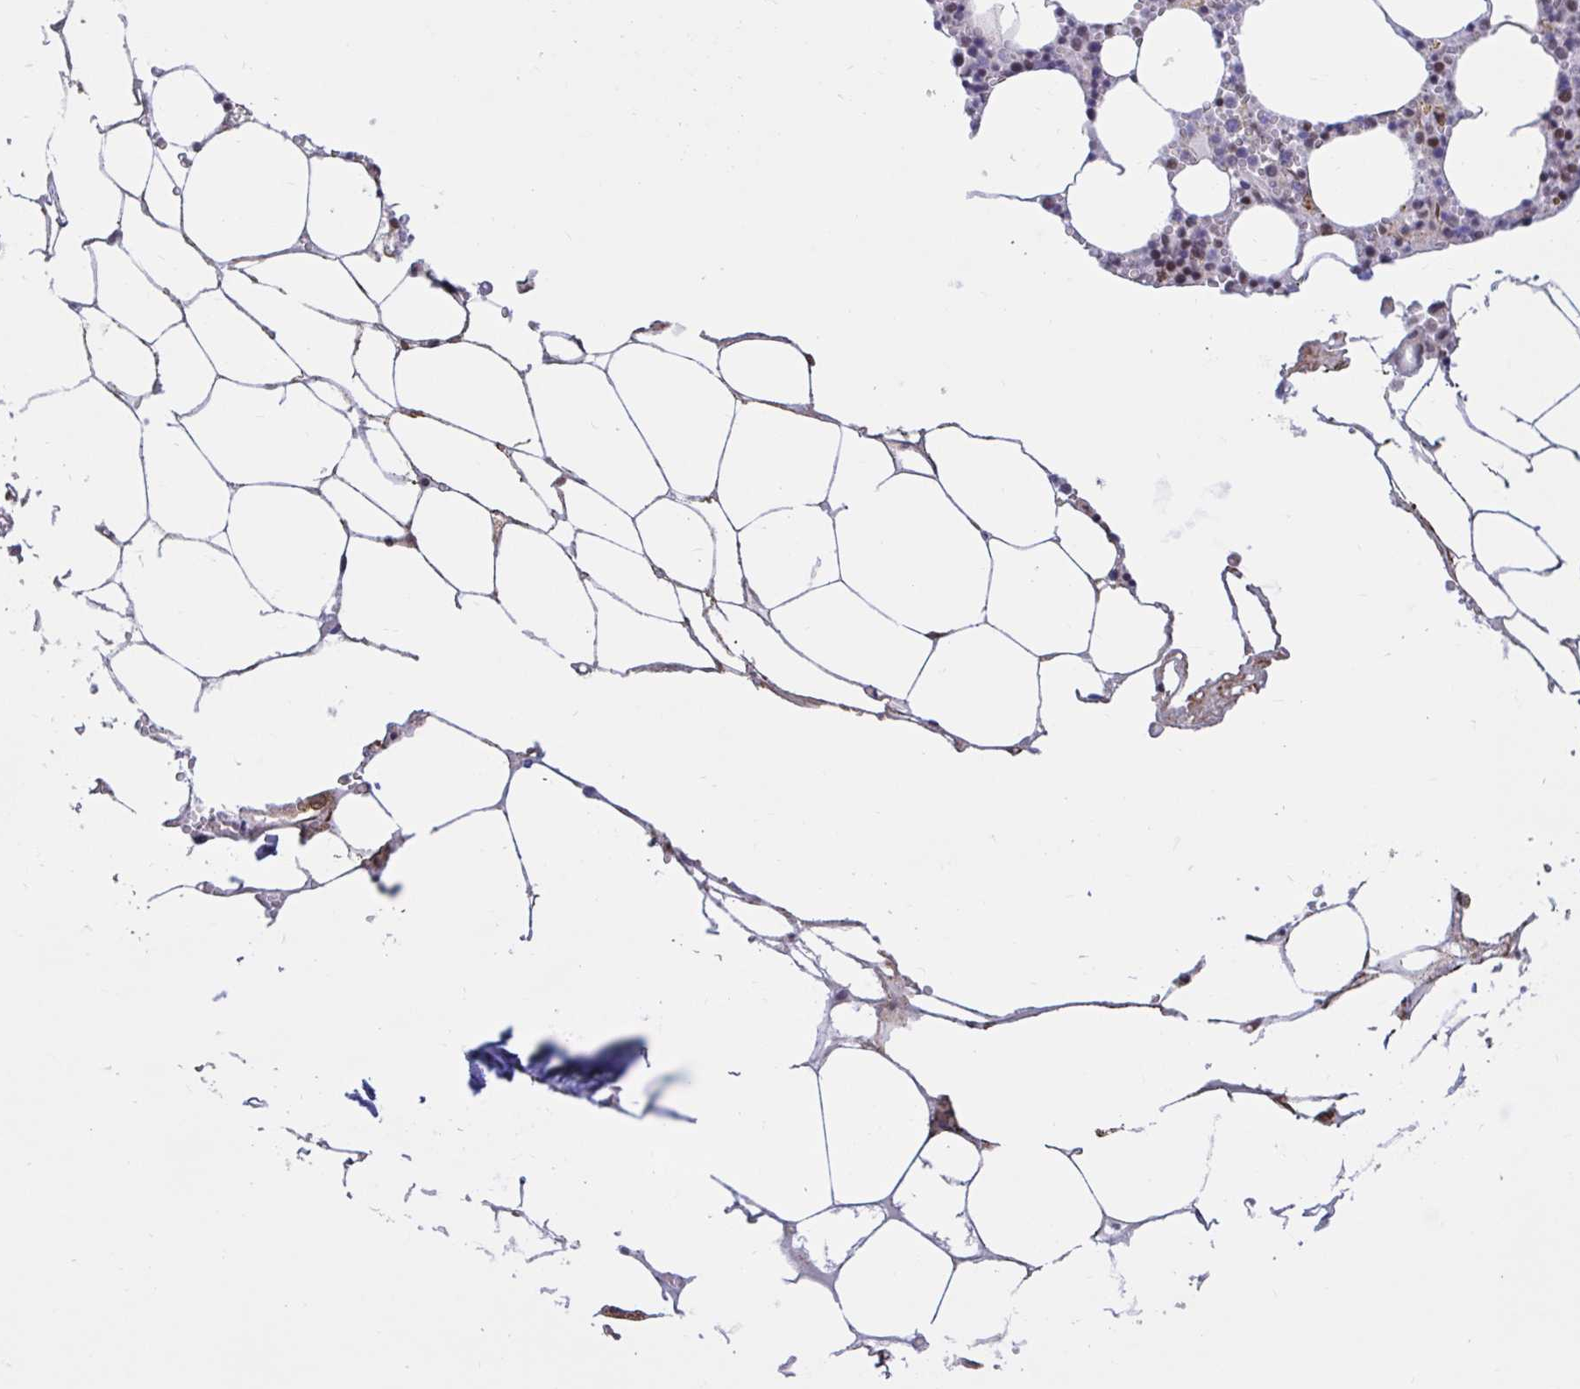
{"staining": {"intensity": "moderate", "quantity": "25%-75%", "location": "nuclear"}, "tissue": "bone marrow", "cell_type": "Hematopoietic cells", "image_type": "normal", "snomed": [{"axis": "morphology", "description": "Normal tissue, NOS"}, {"axis": "topography", "description": "Bone marrow"}], "caption": "Approximately 25%-75% of hematopoietic cells in unremarkable bone marrow exhibit moderate nuclear protein expression as visualized by brown immunohistochemical staining.", "gene": "PHF10", "patient": {"sex": "male", "age": 54}}